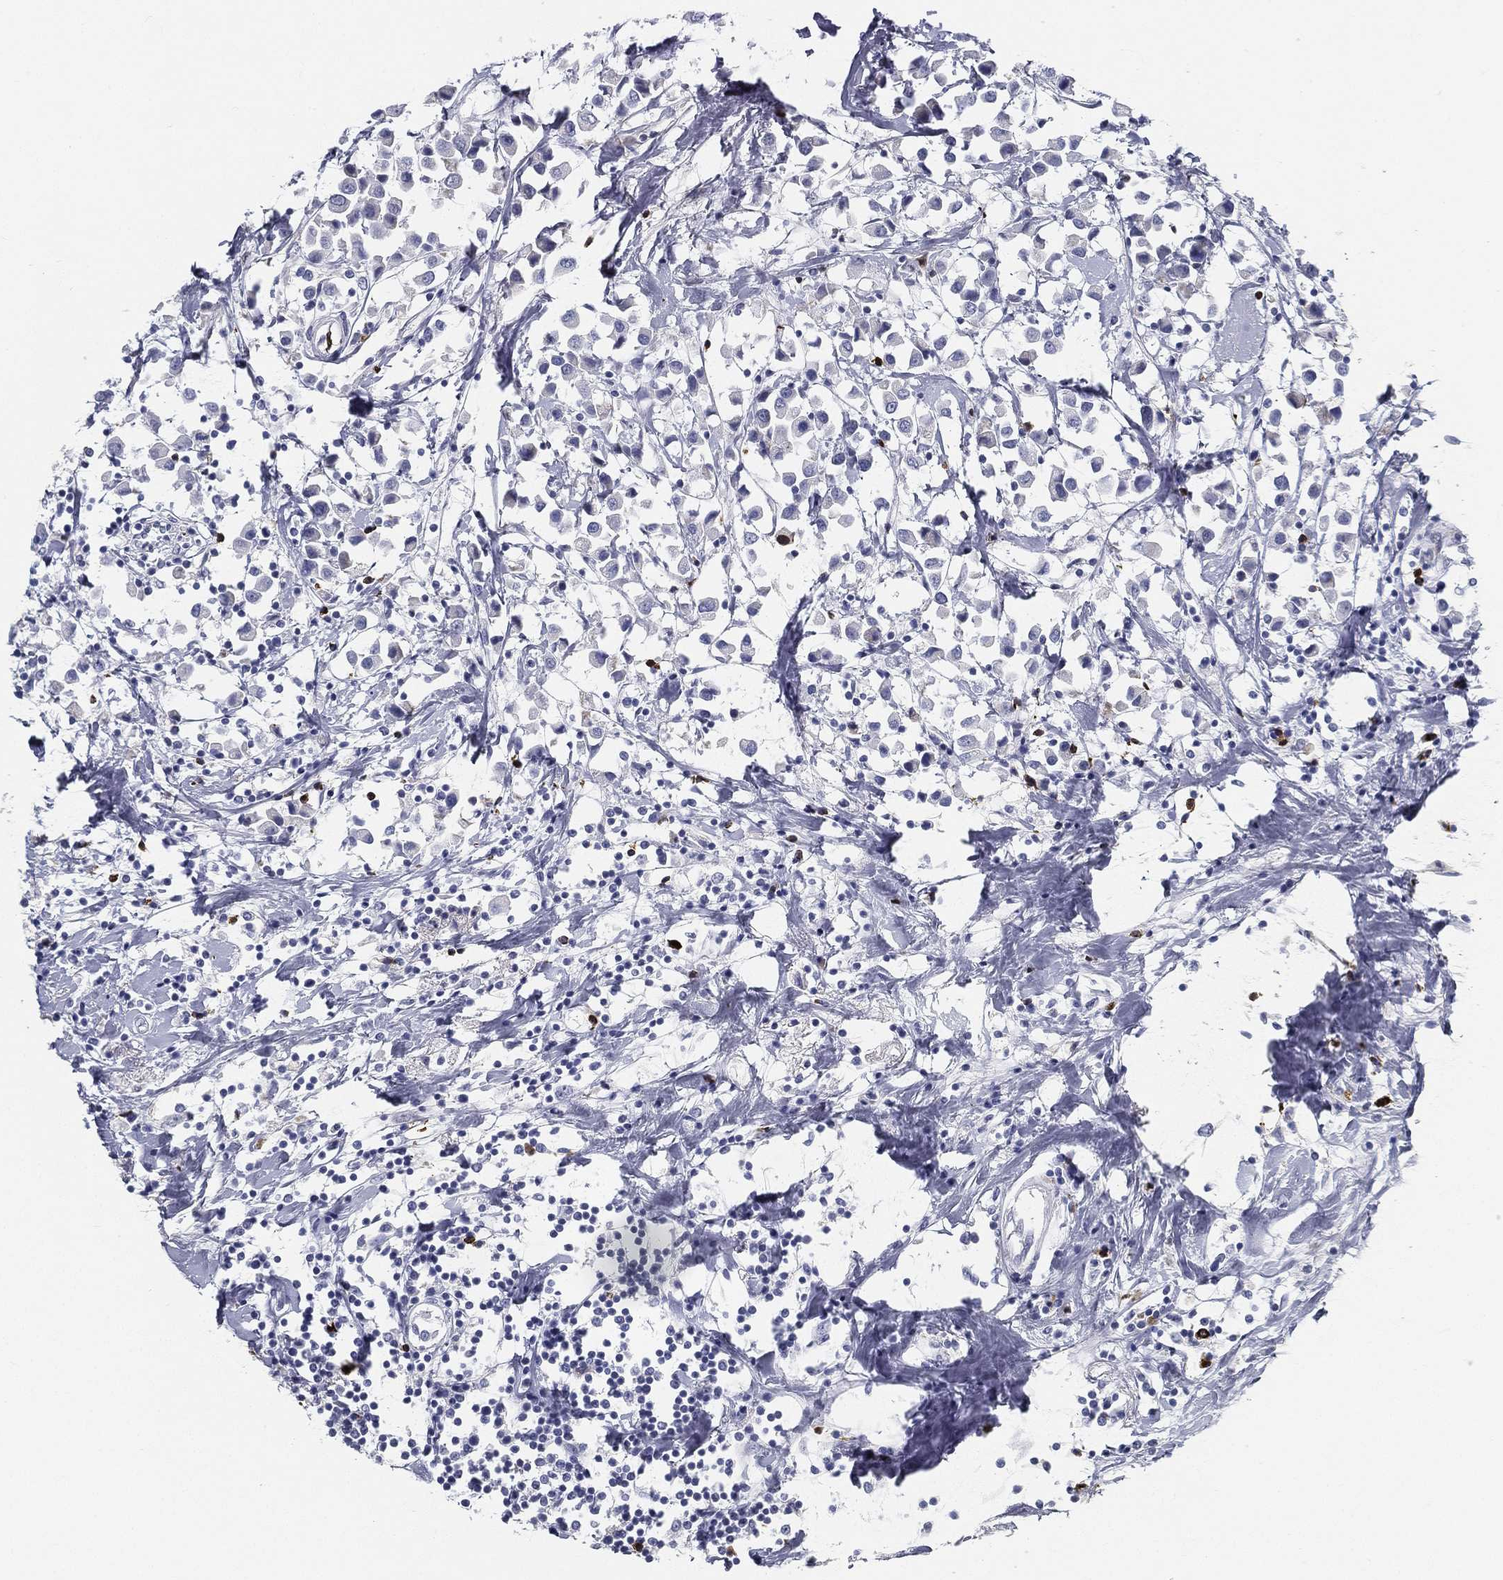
{"staining": {"intensity": "negative", "quantity": "none", "location": "none"}, "tissue": "breast cancer", "cell_type": "Tumor cells", "image_type": "cancer", "snomed": [{"axis": "morphology", "description": "Duct carcinoma"}, {"axis": "topography", "description": "Breast"}], "caption": "Immunohistochemistry (IHC) histopathology image of human intraductal carcinoma (breast) stained for a protein (brown), which exhibits no staining in tumor cells. Nuclei are stained in blue.", "gene": "SPPL2C", "patient": {"sex": "female", "age": 61}}